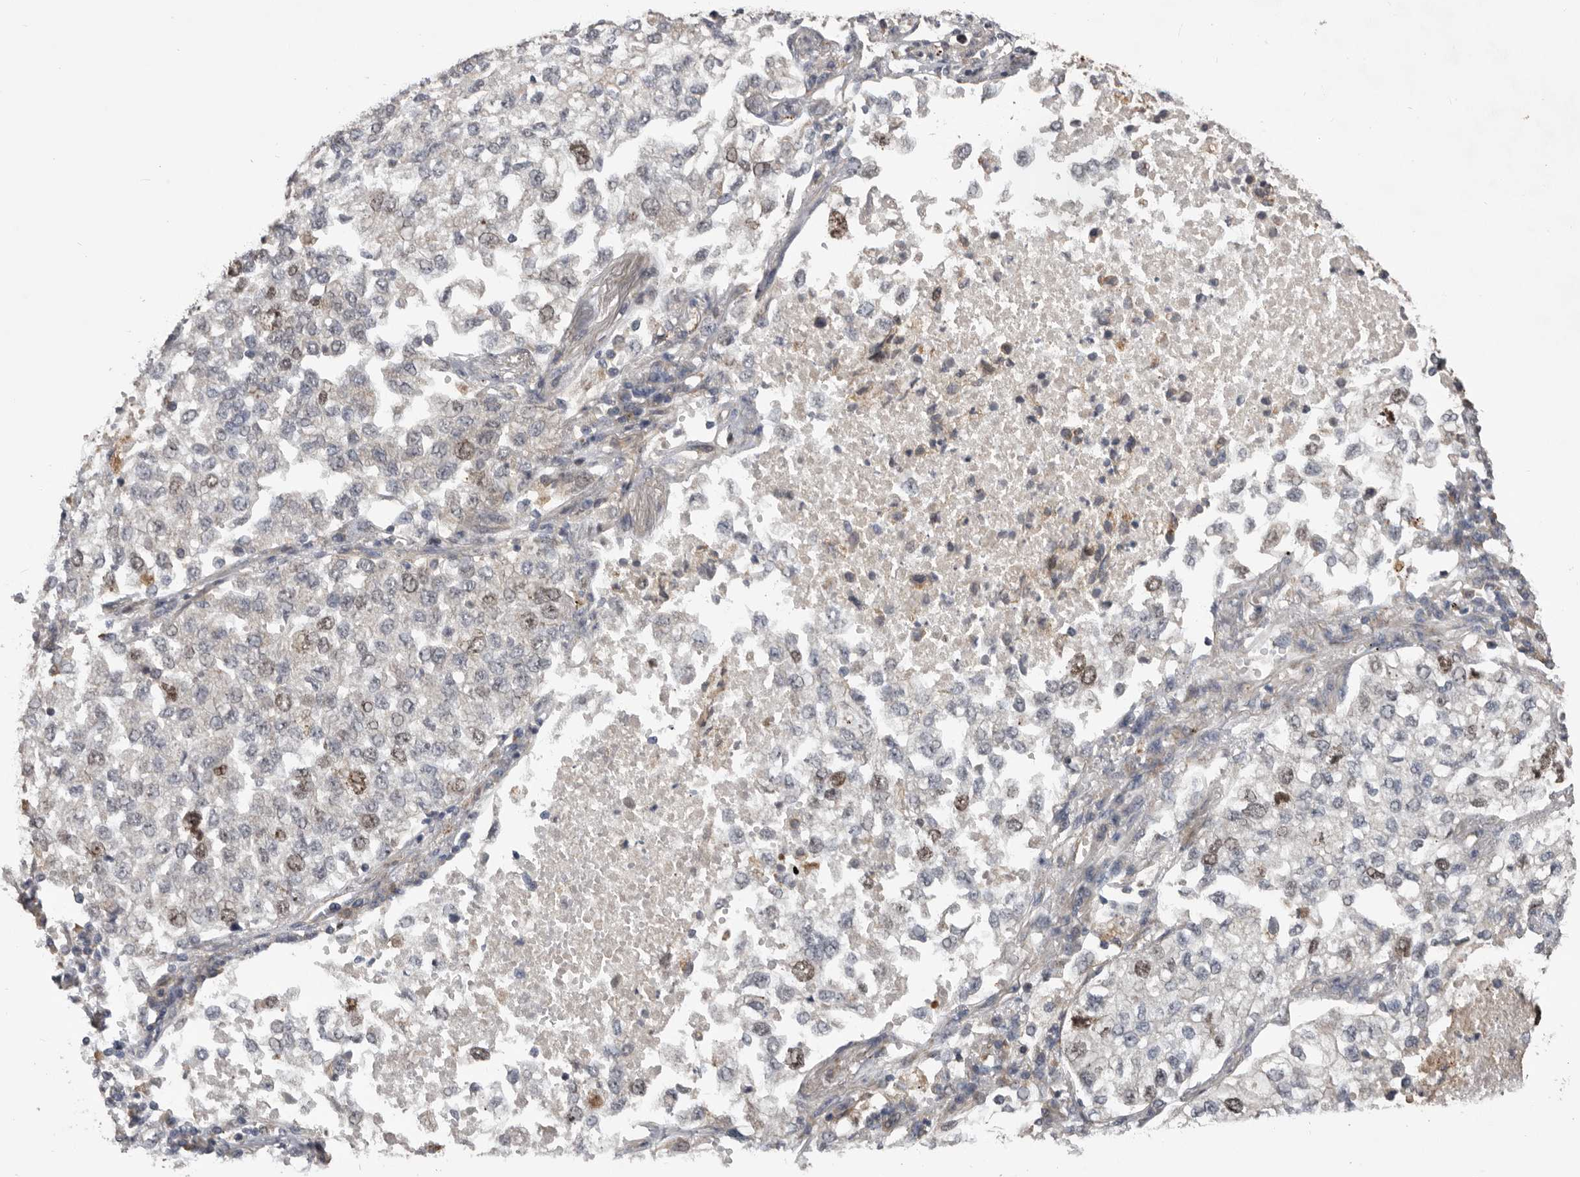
{"staining": {"intensity": "moderate", "quantity": "<25%", "location": "nuclear"}, "tissue": "lung cancer", "cell_type": "Tumor cells", "image_type": "cancer", "snomed": [{"axis": "morphology", "description": "Adenocarcinoma, NOS"}, {"axis": "topography", "description": "Lung"}], "caption": "Lung cancer (adenocarcinoma) was stained to show a protein in brown. There is low levels of moderate nuclear staining in approximately <25% of tumor cells.", "gene": "CDCA8", "patient": {"sex": "male", "age": 63}}